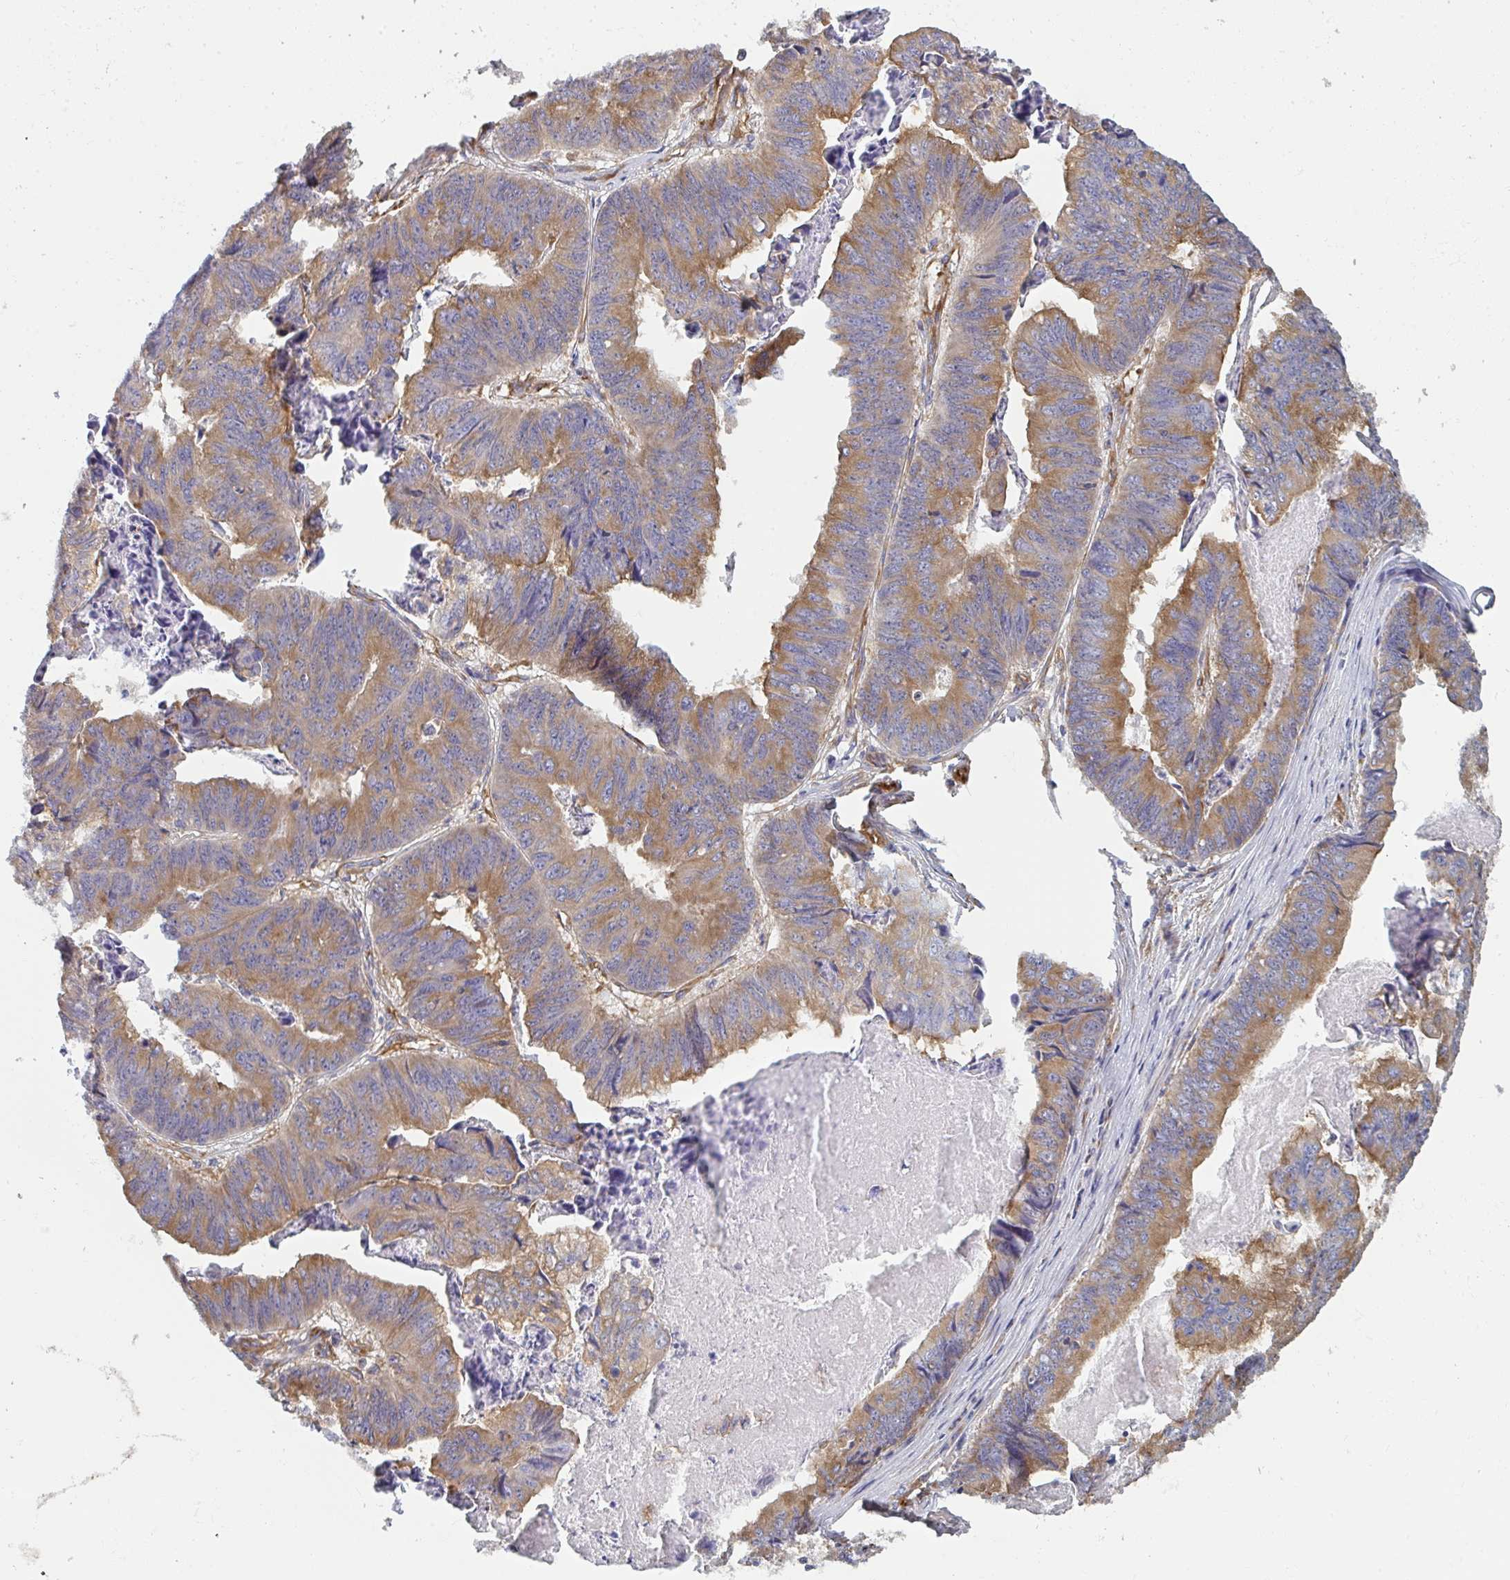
{"staining": {"intensity": "moderate", "quantity": ">75%", "location": "cytoplasmic/membranous"}, "tissue": "stomach cancer", "cell_type": "Tumor cells", "image_type": "cancer", "snomed": [{"axis": "morphology", "description": "Adenocarcinoma, NOS"}, {"axis": "topography", "description": "Stomach, lower"}], "caption": "Protein analysis of stomach cancer tissue demonstrates moderate cytoplasmic/membranous staining in about >75% of tumor cells.", "gene": "DYNC1I2", "patient": {"sex": "male", "age": 77}}